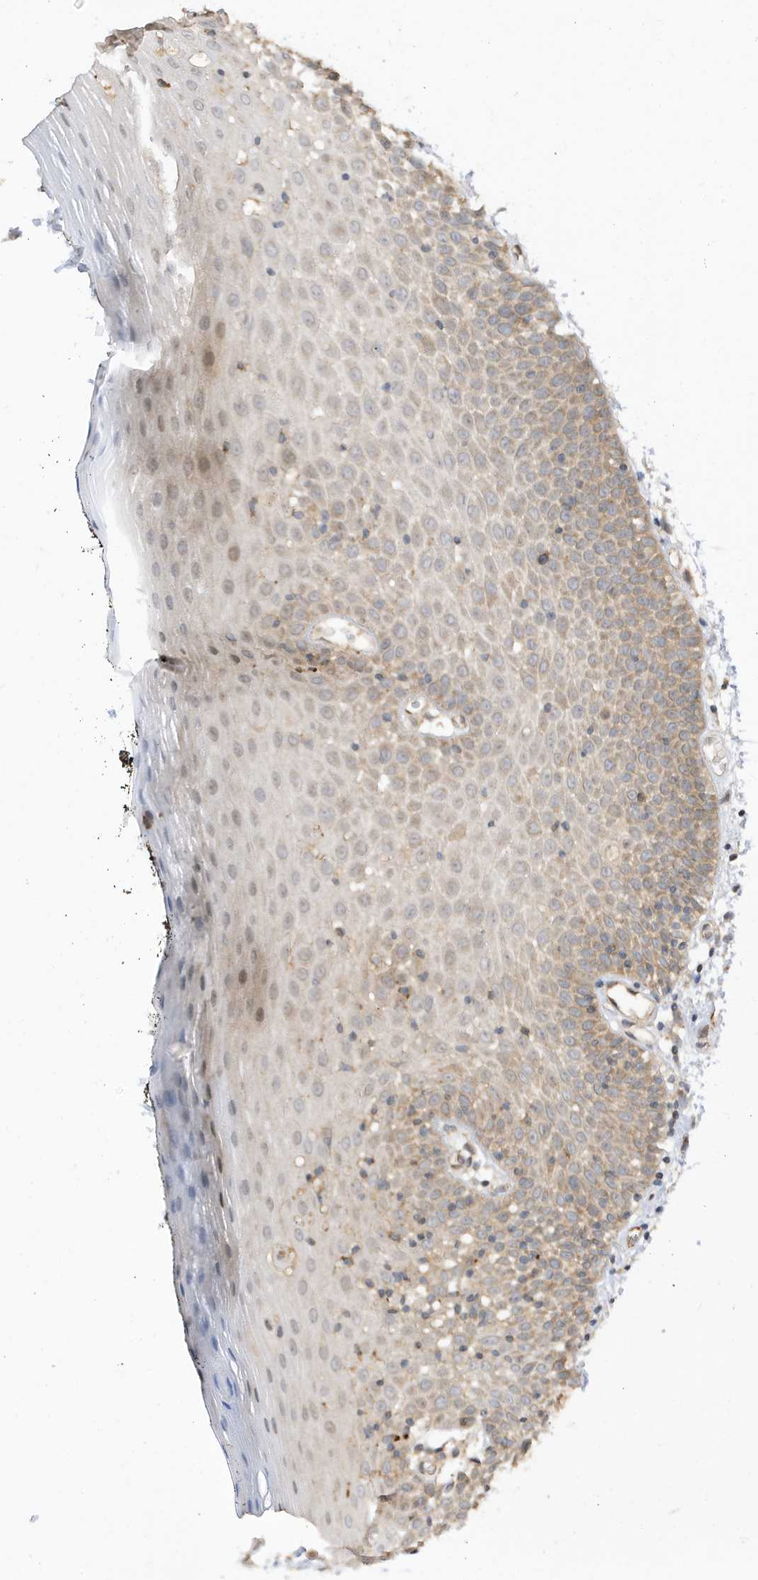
{"staining": {"intensity": "weak", "quantity": "<25%", "location": "cytoplasmic/membranous,nuclear"}, "tissue": "oral mucosa", "cell_type": "Squamous epithelial cells", "image_type": "normal", "snomed": [{"axis": "morphology", "description": "Normal tissue, NOS"}, {"axis": "topography", "description": "Oral tissue"}], "caption": "Immunohistochemical staining of benign oral mucosa displays no significant expression in squamous epithelial cells.", "gene": "TAB3", "patient": {"sex": "male", "age": 74}}